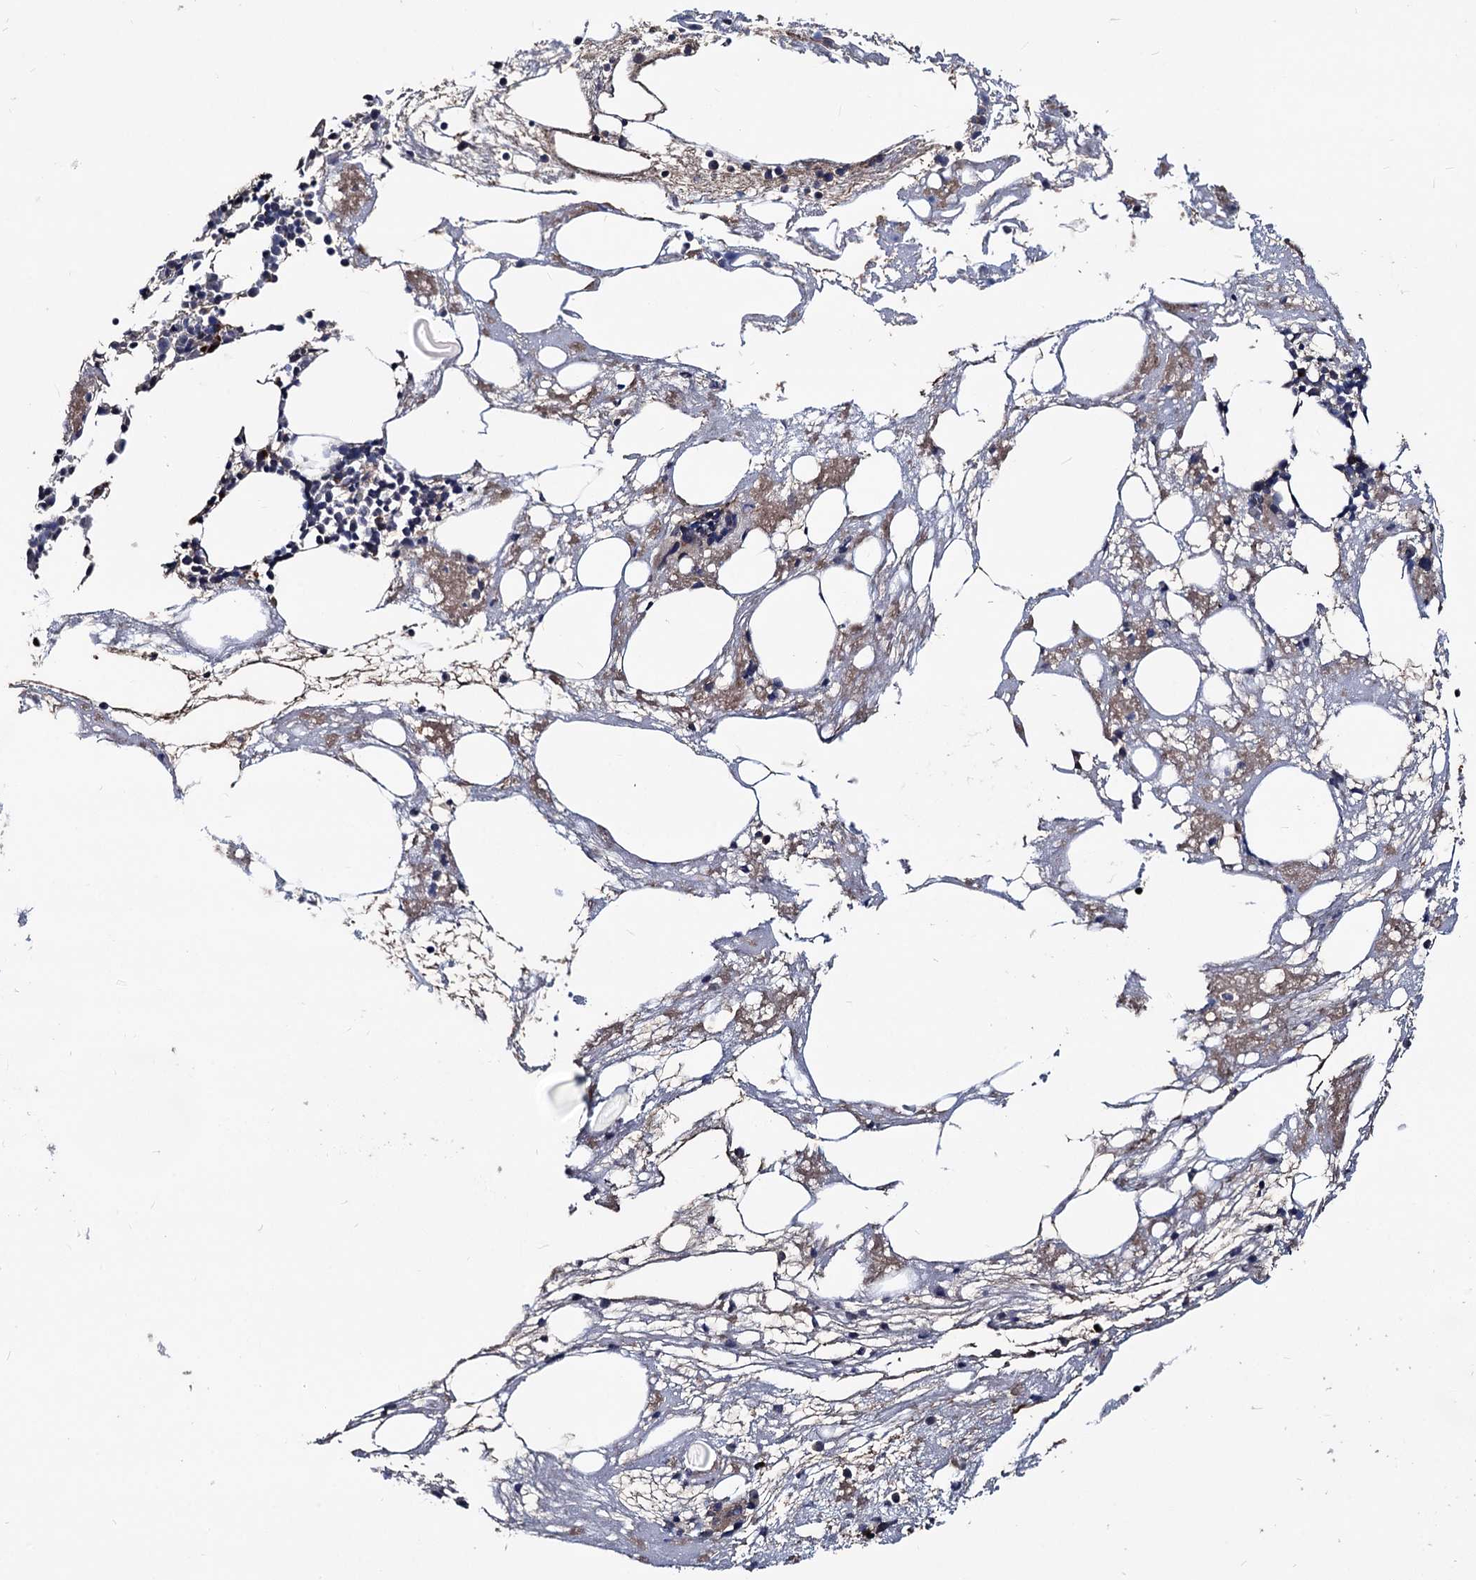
{"staining": {"intensity": "moderate", "quantity": "<25%", "location": "cytoplasmic/membranous"}, "tissue": "bone marrow", "cell_type": "Hematopoietic cells", "image_type": "normal", "snomed": [{"axis": "morphology", "description": "Normal tissue, NOS"}, {"axis": "topography", "description": "Bone marrow"}], "caption": "Immunohistochemistry (DAB (3,3'-diaminobenzidine)) staining of normal bone marrow demonstrates moderate cytoplasmic/membranous protein positivity in about <25% of hematopoietic cells. The protein is stained brown, and the nuclei are stained in blue (DAB IHC with brightfield microscopy, high magnification).", "gene": "SMAGP", "patient": {"sex": "male", "age": 78}}